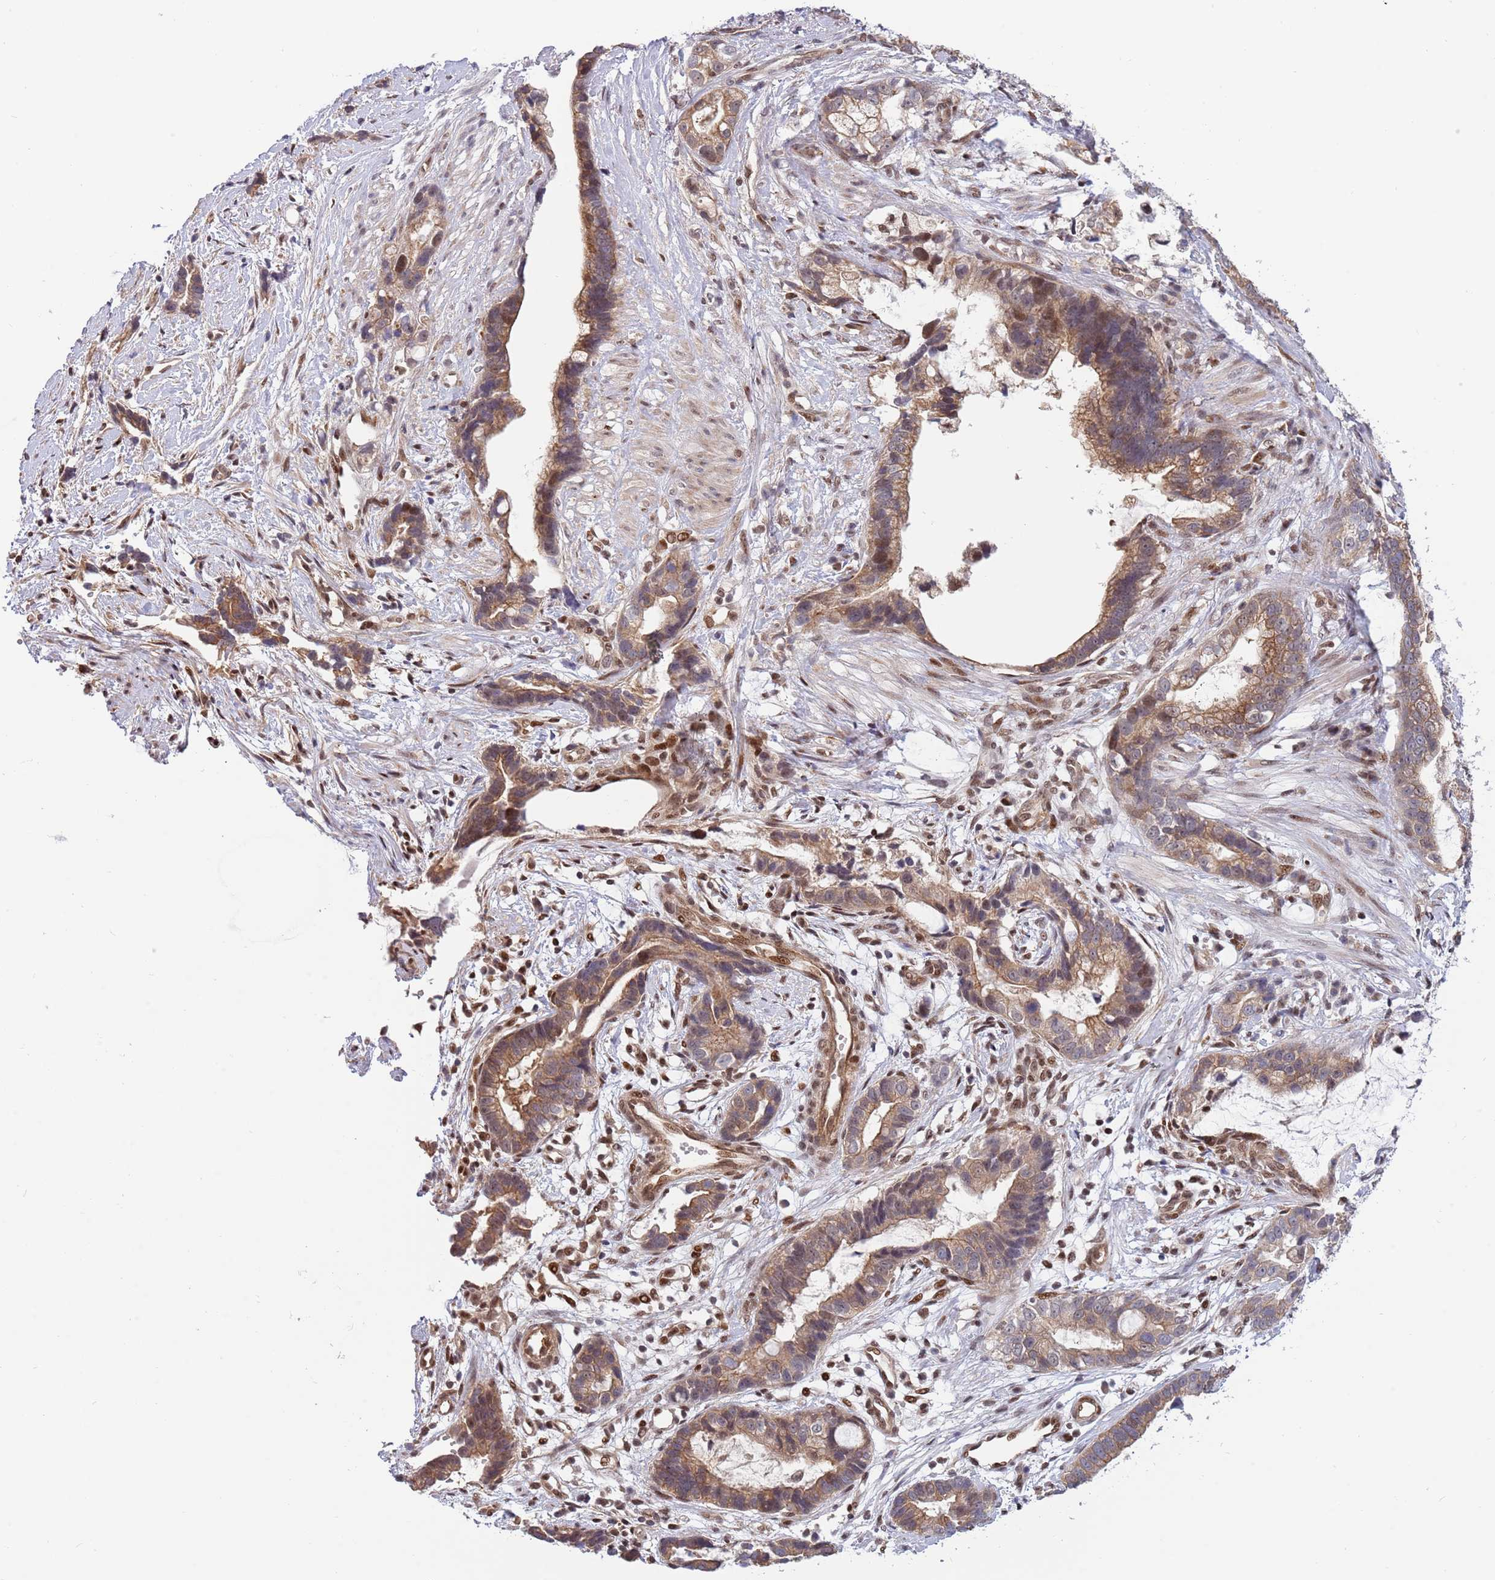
{"staining": {"intensity": "moderate", "quantity": ">75%", "location": "cytoplasmic/membranous"}, "tissue": "stomach cancer", "cell_type": "Tumor cells", "image_type": "cancer", "snomed": [{"axis": "morphology", "description": "Adenocarcinoma, NOS"}, {"axis": "topography", "description": "Stomach"}], "caption": "Immunohistochemical staining of adenocarcinoma (stomach) exhibits medium levels of moderate cytoplasmic/membranous protein expression in about >75% of tumor cells.", "gene": "TBX10", "patient": {"sex": "male", "age": 55}}